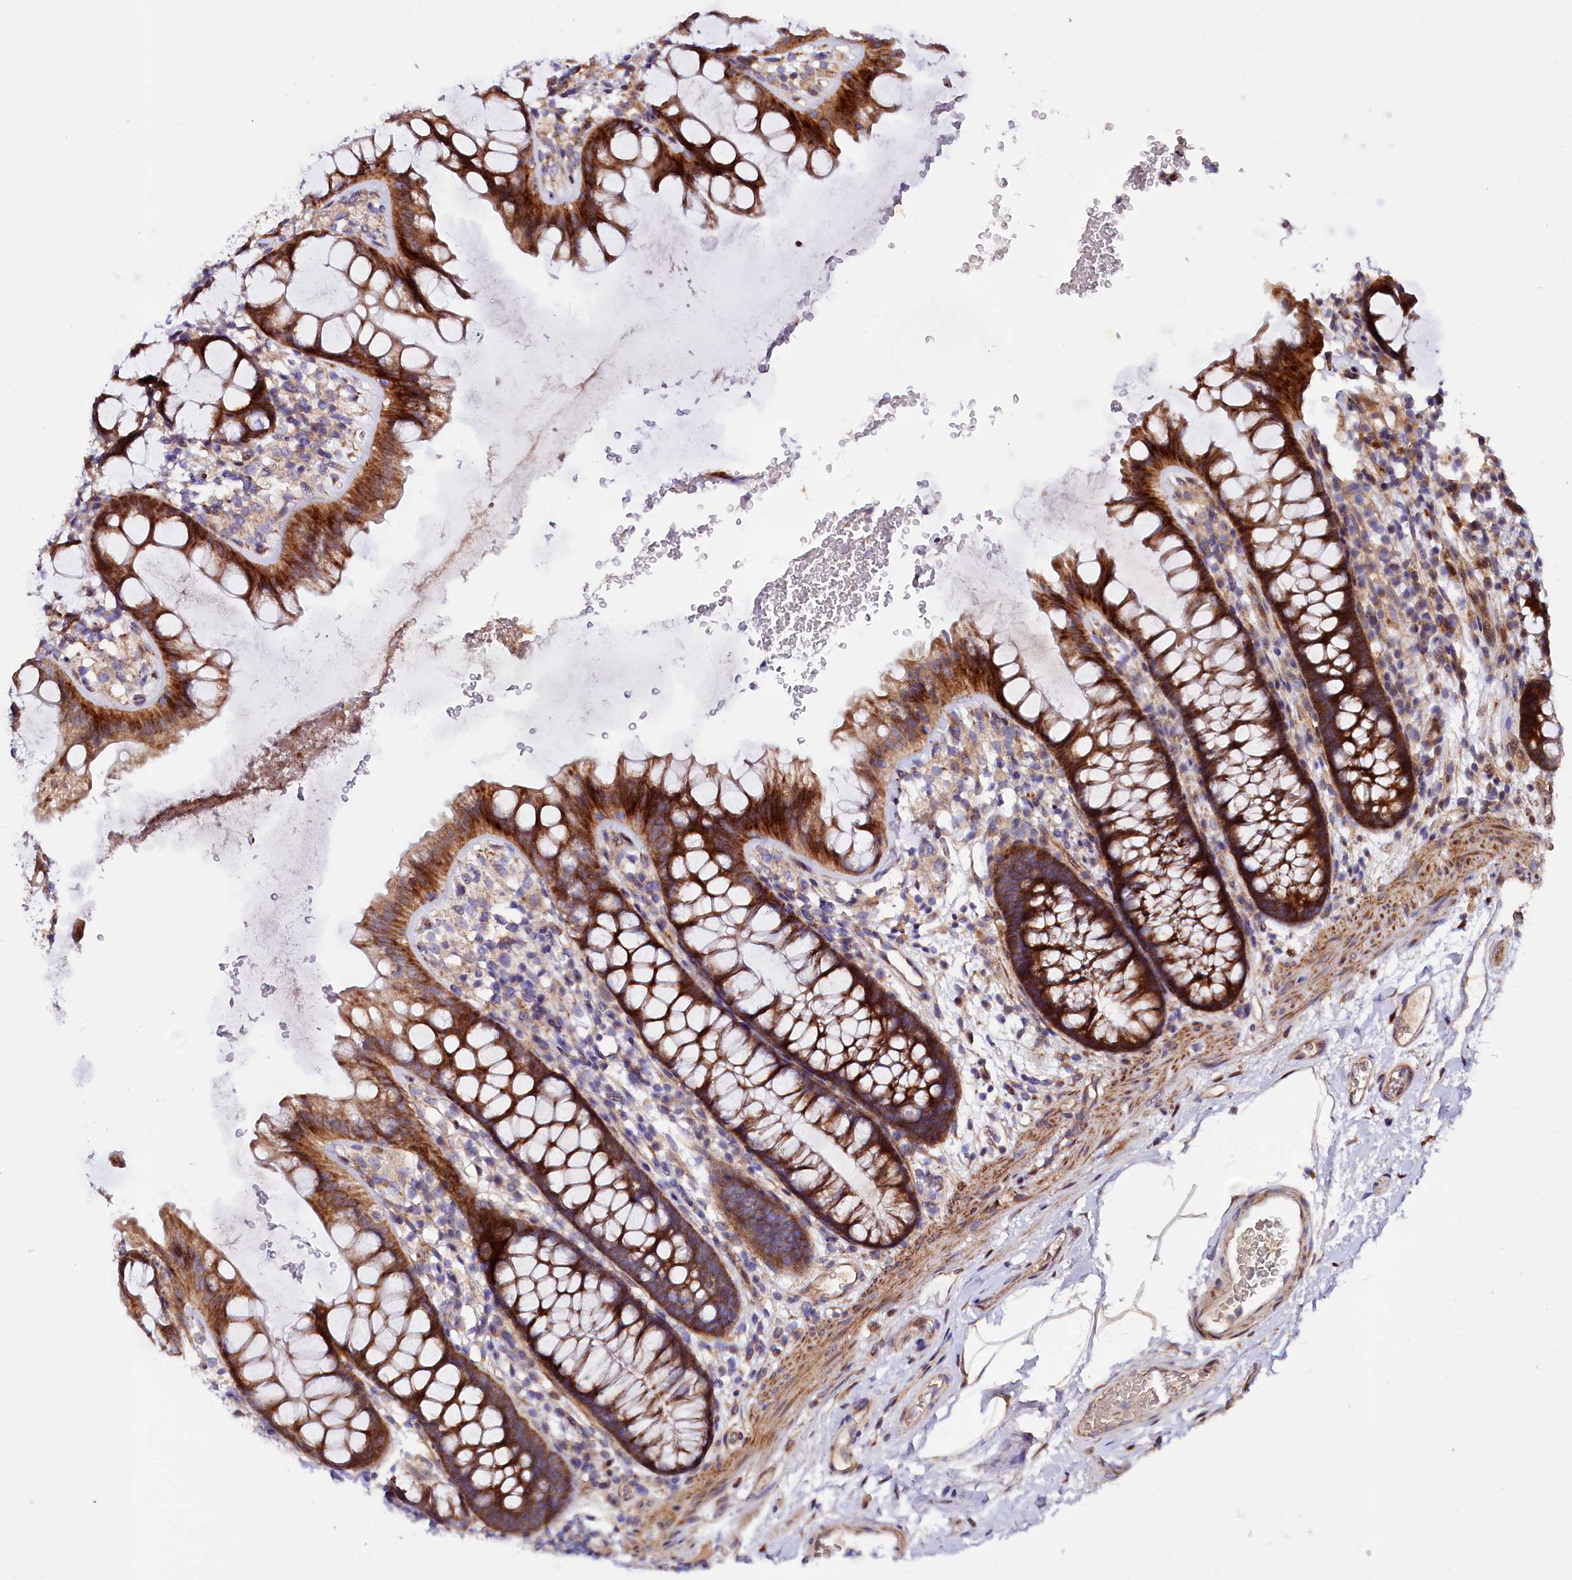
{"staining": {"intensity": "moderate", "quantity": ">75%", "location": "cytoplasmic/membranous"}, "tissue": "colon", "cell_type": "Endothelial cells", "image_type": "normal", "snomed": [{"axis": "morphology", "description": "Normal tissue, NOS"}, {"axis": "topography", "description": "Colon"}], "caption": "Immunohistochemistry of benign human colon reveals medium levels of moderate cytoplasmic/membranous expression in about >75% of endothelial cells. Nuclei are stained in blue.", "gene": "PDZRN3", "patient": {"sex": "female", "age": 62}}